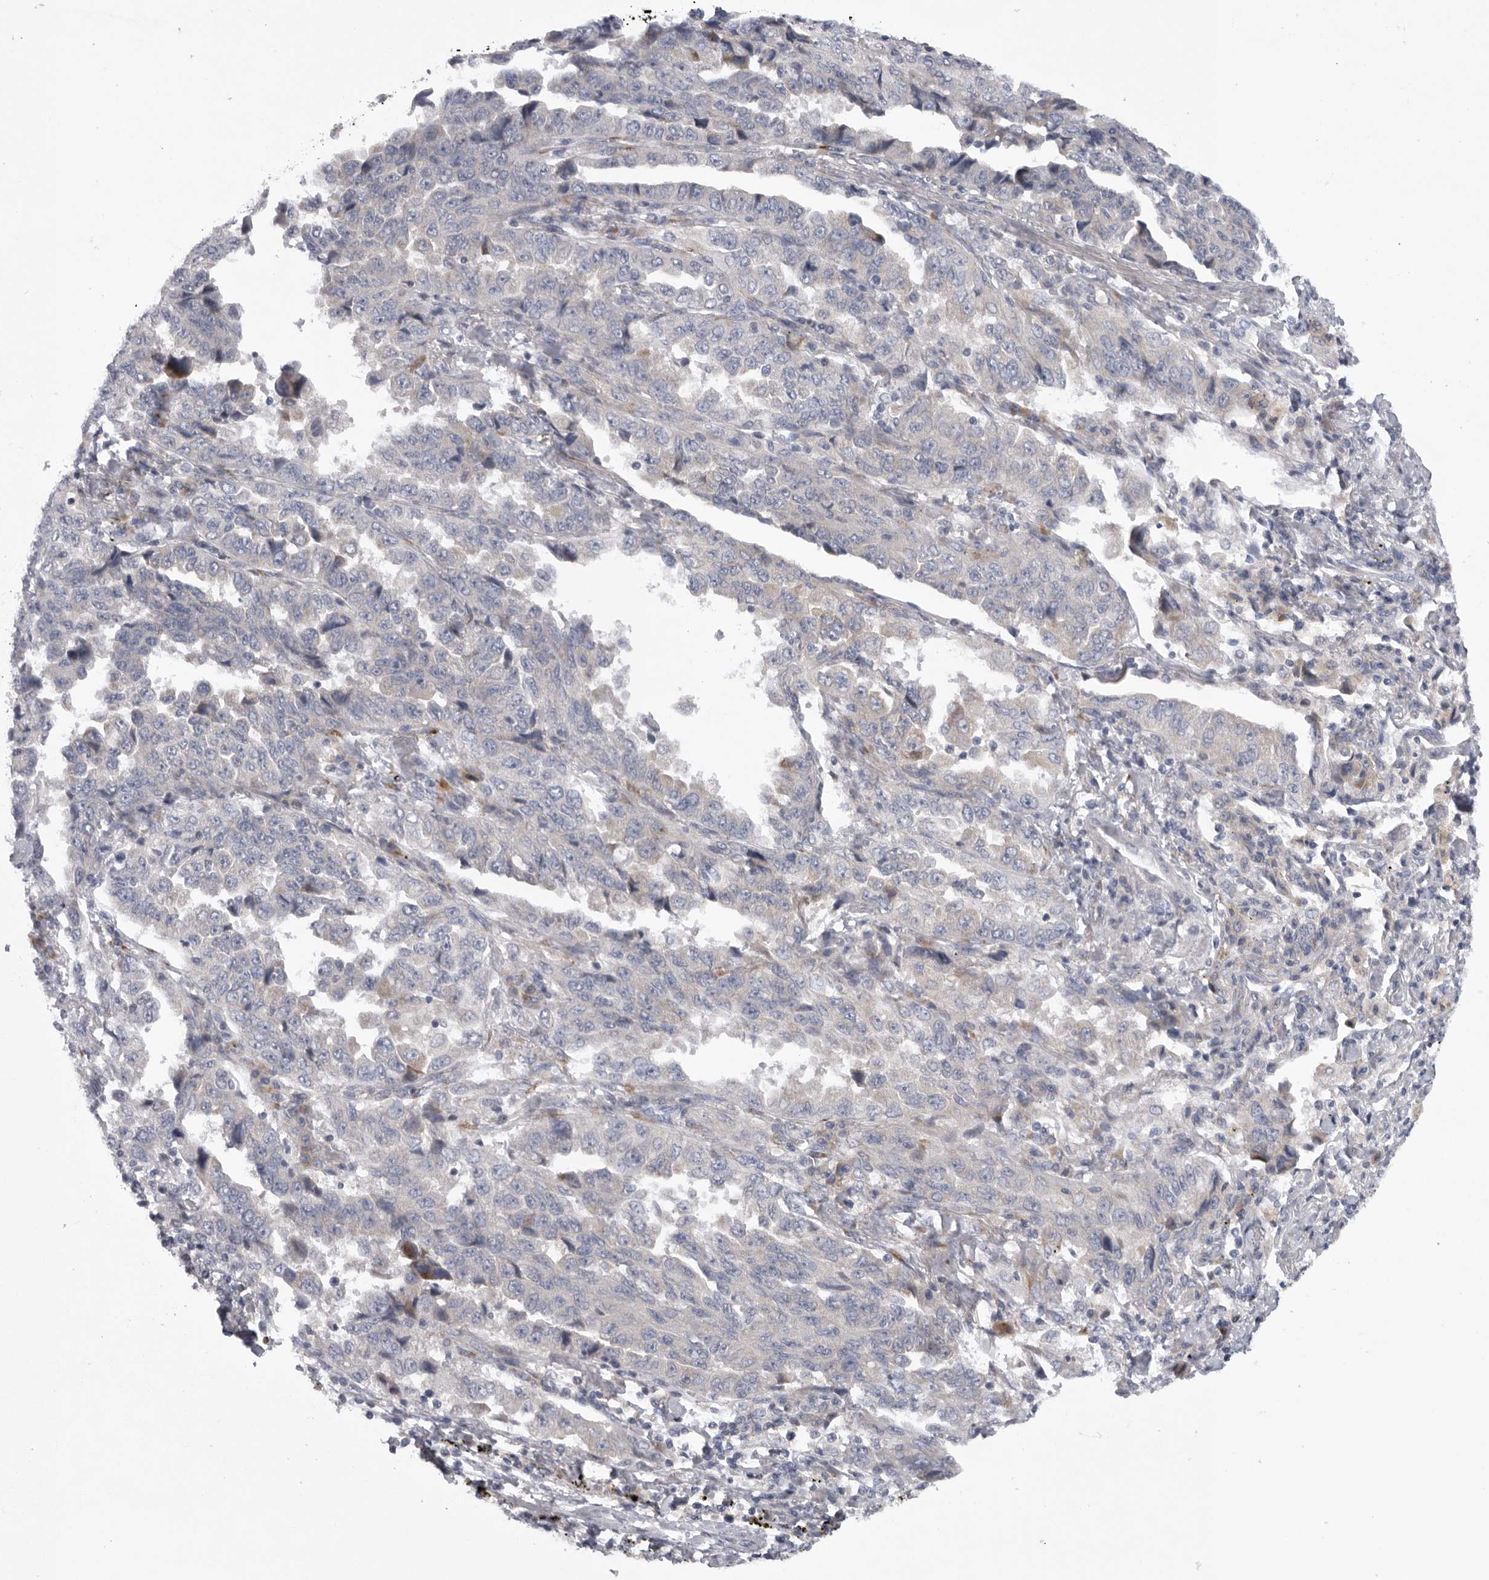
{"staining": {"intensity": "negative", "quantity": "none", "location": "none"}, "tissue": "lung cancer", "cell_type": "Tumor cells", "image_type": "cancer", "snomed": [{"axis": "morphology", "description": "Adenocarcinoma, NOS"}, {"axis": "topography", "description": "Lung"}], "caption": "The histopathology image reveals no significant positivity in tumor cells of lung adenocarcinoma.", "gene": "USP24", "patient": {"sex": "female", "age": 51}}